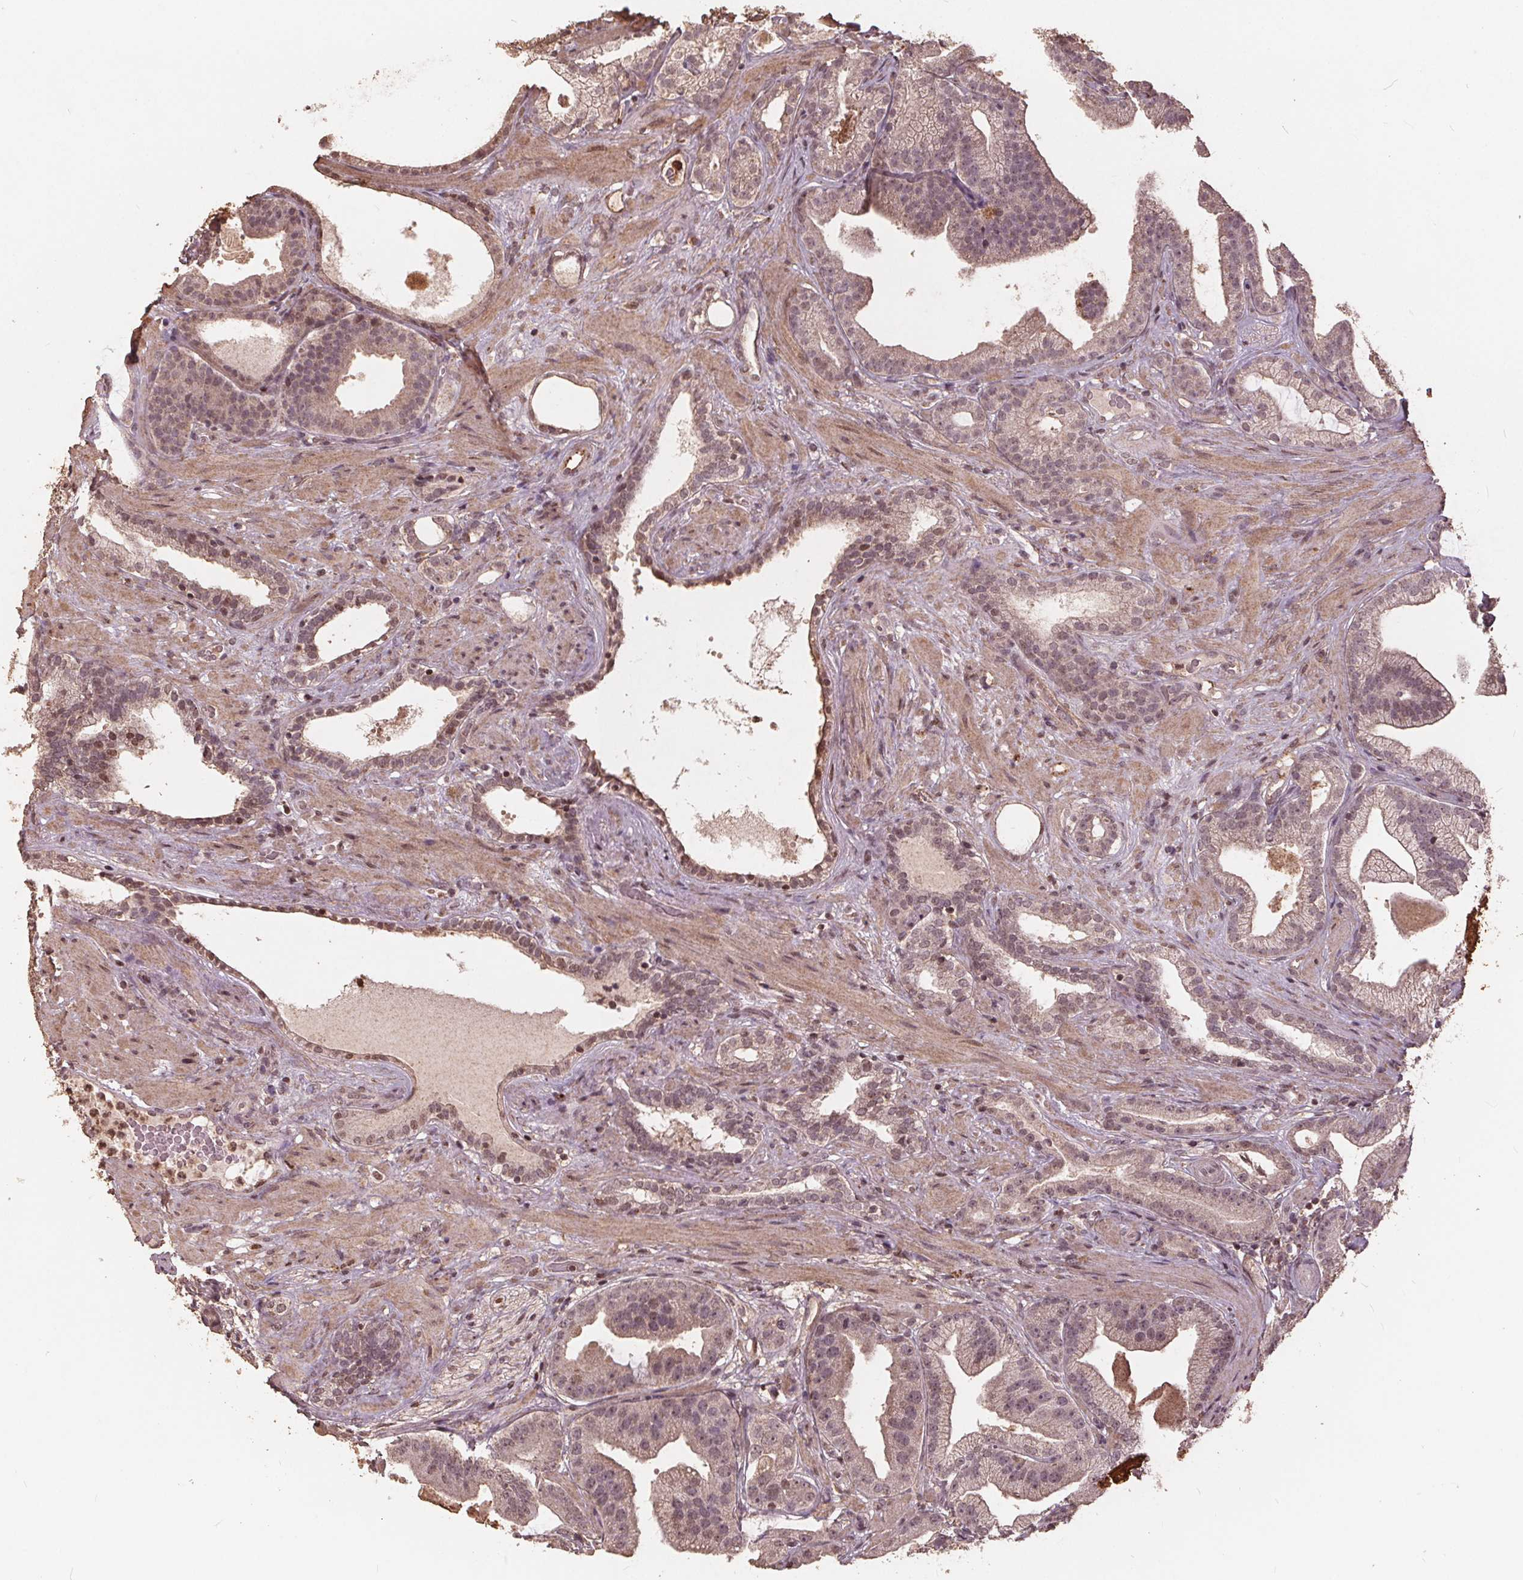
{"staining": {"intensity": "weak", "quantity": "<25%", "location": "nuclear"}, "tissue": "prostate cancer", "cell_type": "Tumor cells", "image_type": "cancer", "snomed": [{"axis": "morphology", "description": "Adenocarcinoma, Low grade"}, {"axis": "topography", "description": "Prostate"}], "caption": "Micrograph shows no significant protein staining in tumor cells of prostate cancer (adenocarcinoma (low-grade)).", "gene": "DSG3", "patient": {"sex": "male", "age": 57}}